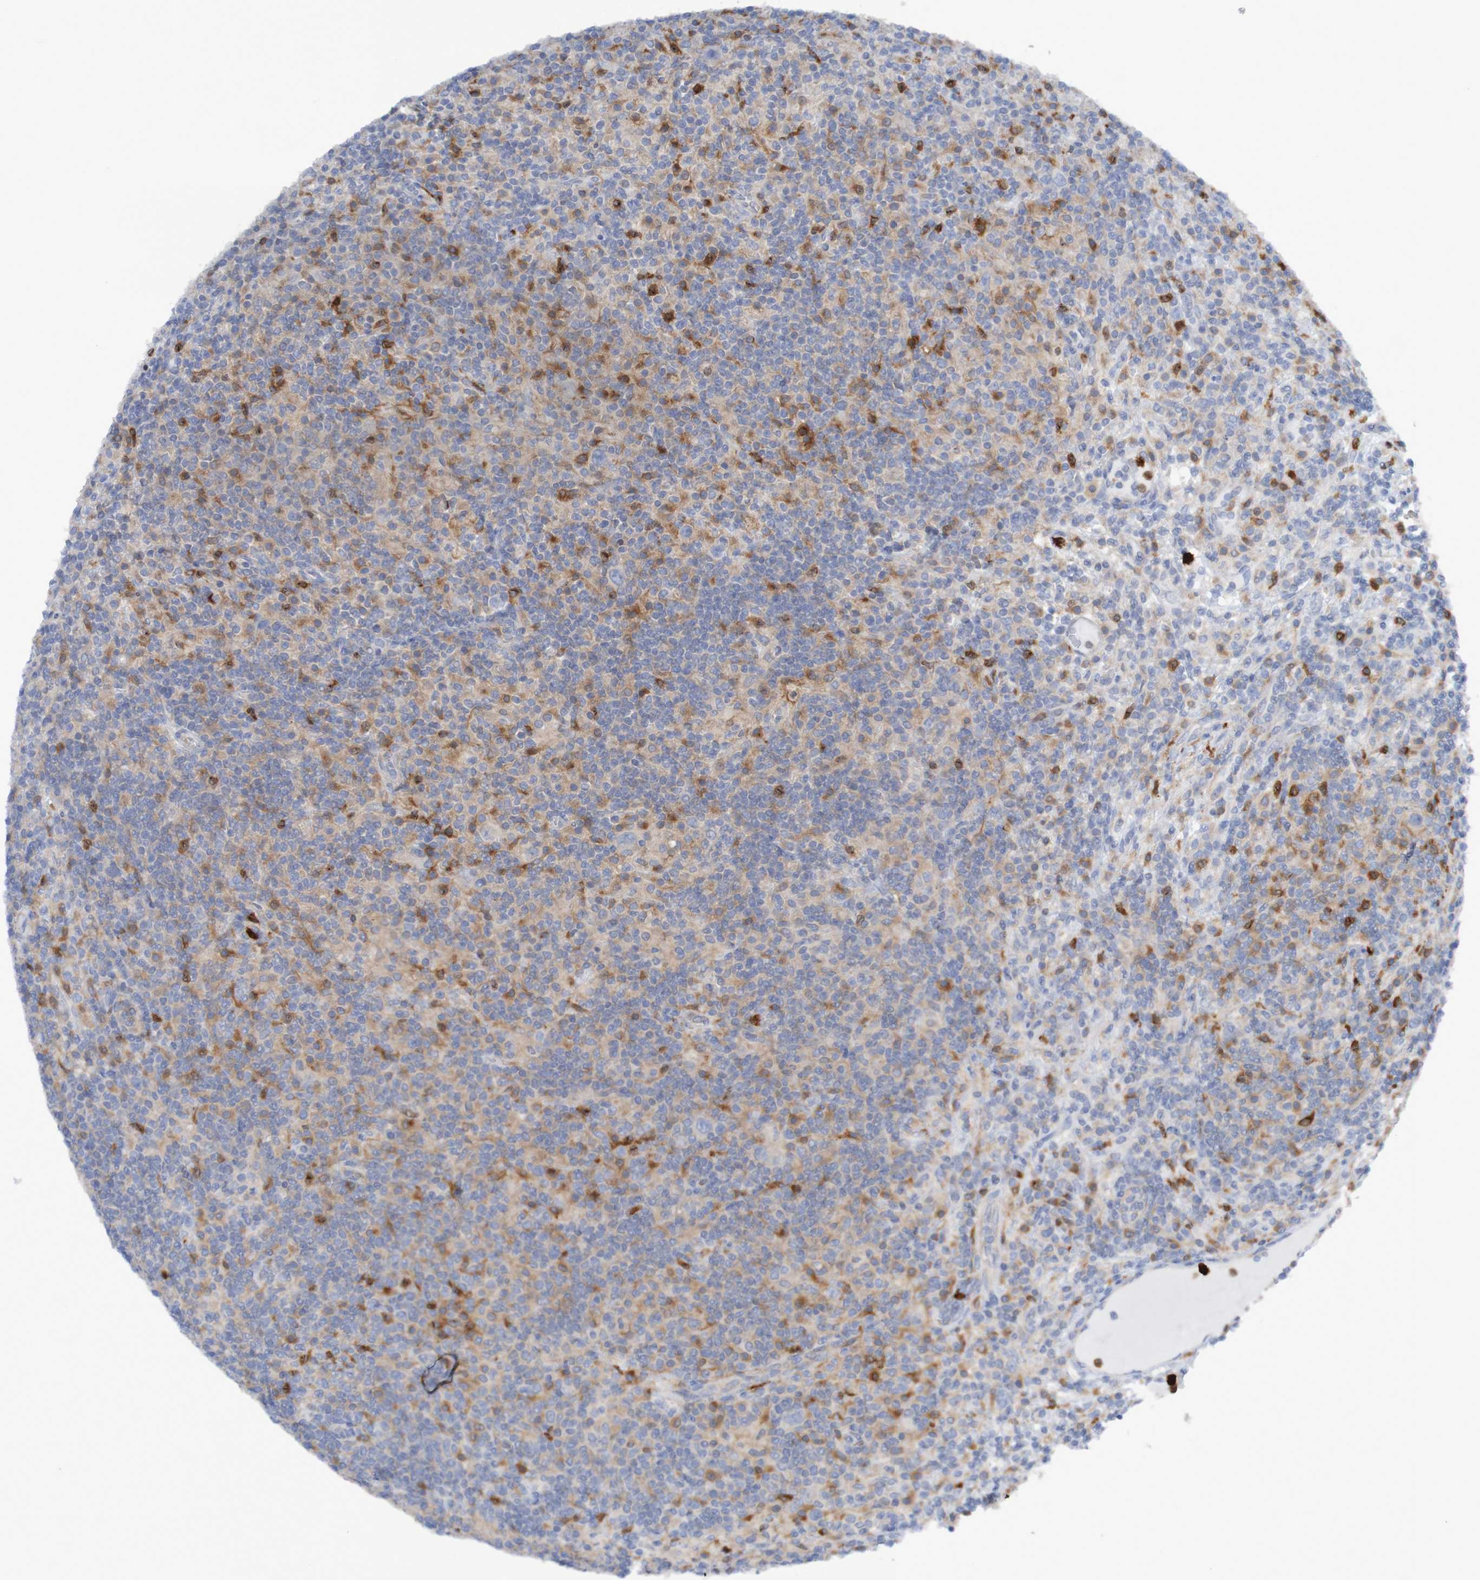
{"staining": {"intensity": "negative", "quantity": "none", "location": "none"}, "tissue": "lymphoma", "cell_type": "Tumor cells", "image_type": "cancer", "snomed": [{"axis": "morphology", "description": "Hodgkin's disease, NOS"}, {"axis": "topography", "description": "Lymph node"}], "caption": "There is no significant positivity in tumor cells of Hodgkin's disease.", "gene": "PARP4", "patient": {"sex": "male", "age": 70}}